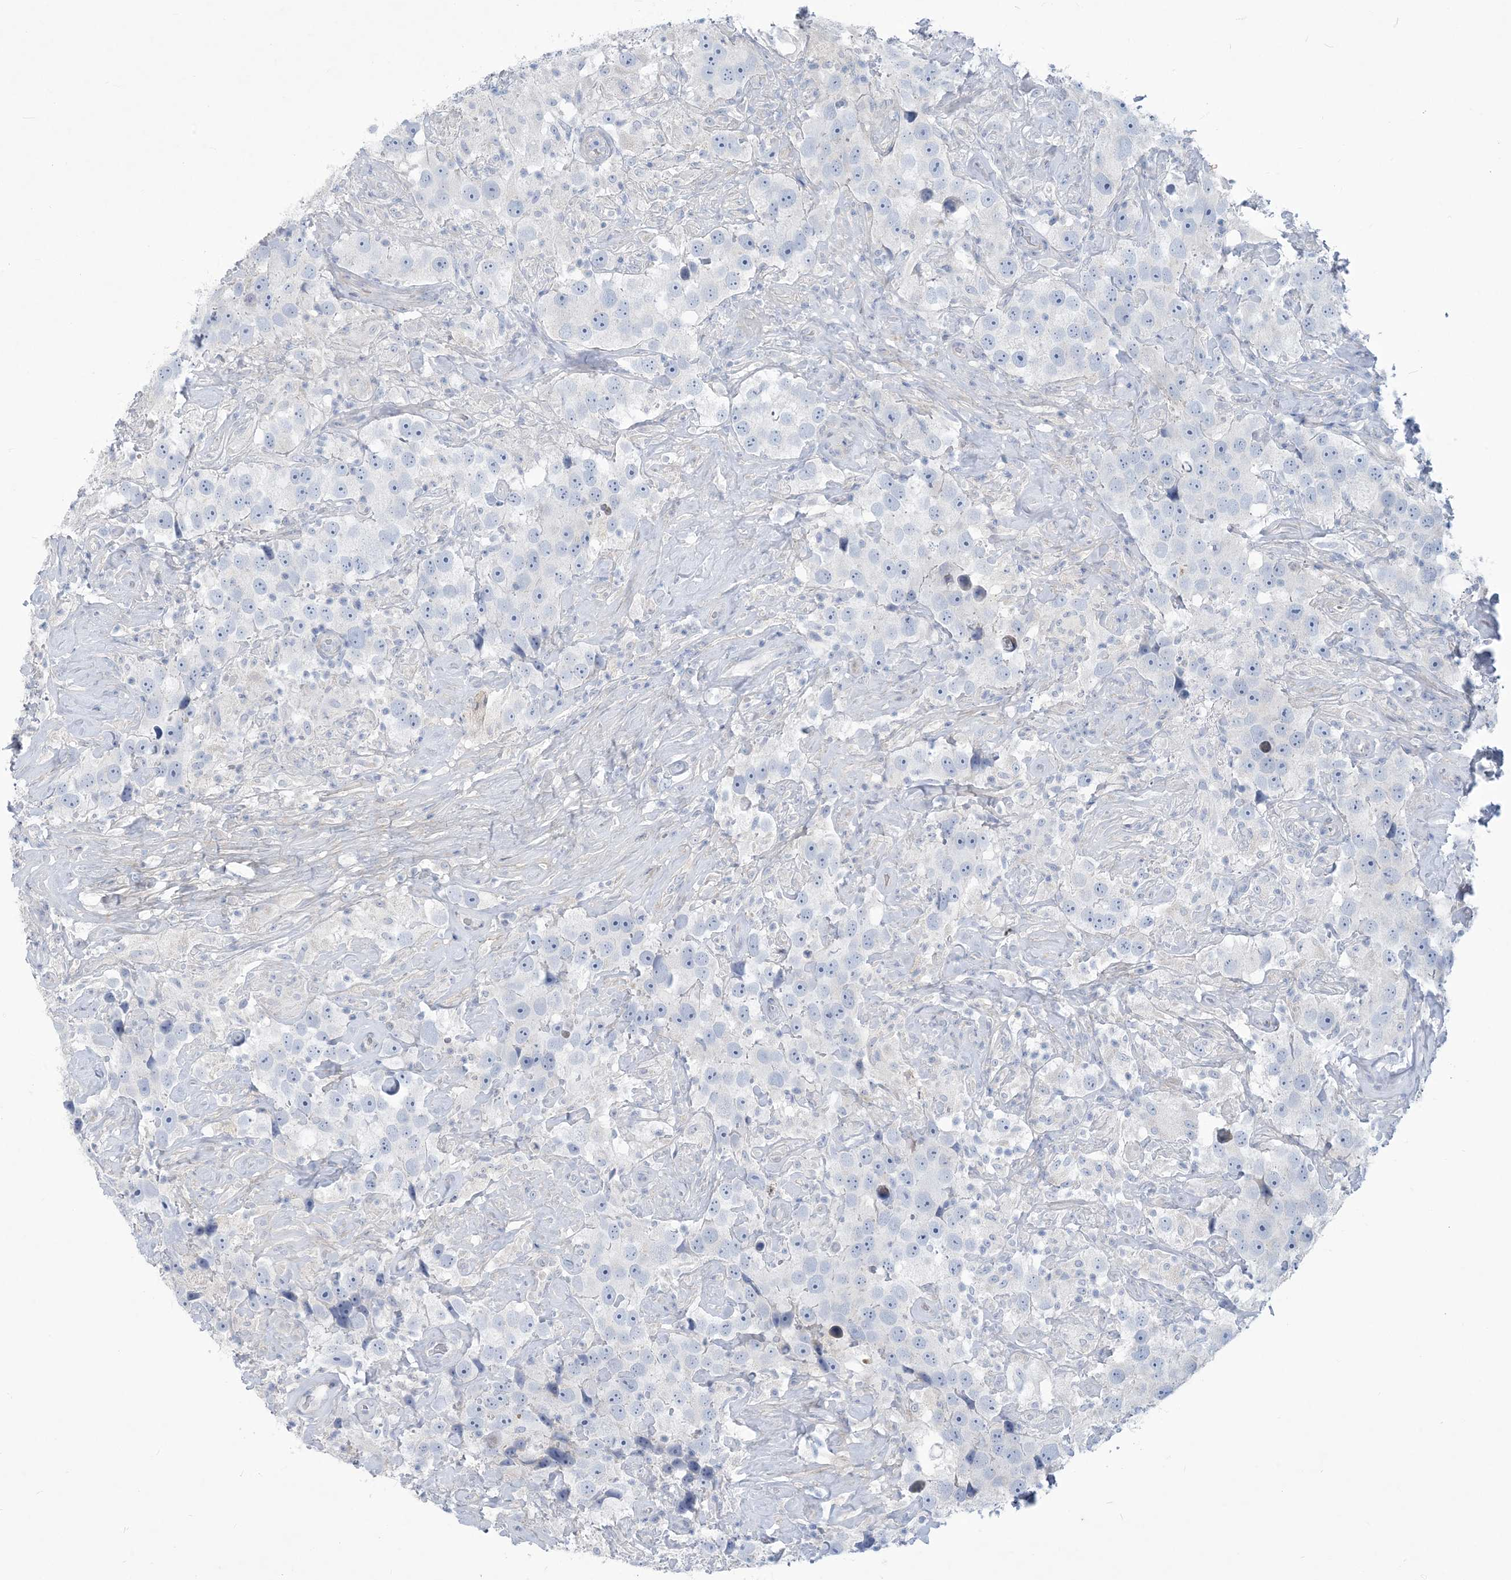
{"staining": {"intensity": "negative", "quantity": "none", "location": "none"}, "tissue": "testis cancer", "cell_type": "Tumor cells", "image_type": "cancer", "snomed": [{"axis": "morphology", "description": "Seminoma, NOS"}, {"axis": "topography", "description": "Testis"}], "caption": "IHC histopathology image of seminoma (testis) stained for a protein (brown), which demonstrates no positivity in tumor cells. (Brightfield microscopy of DAB (3,3'-diaminobenzidine) IHC at high magnification).", "gene": "MOXD1", "patient": {"sex": "male", "age": 49}}